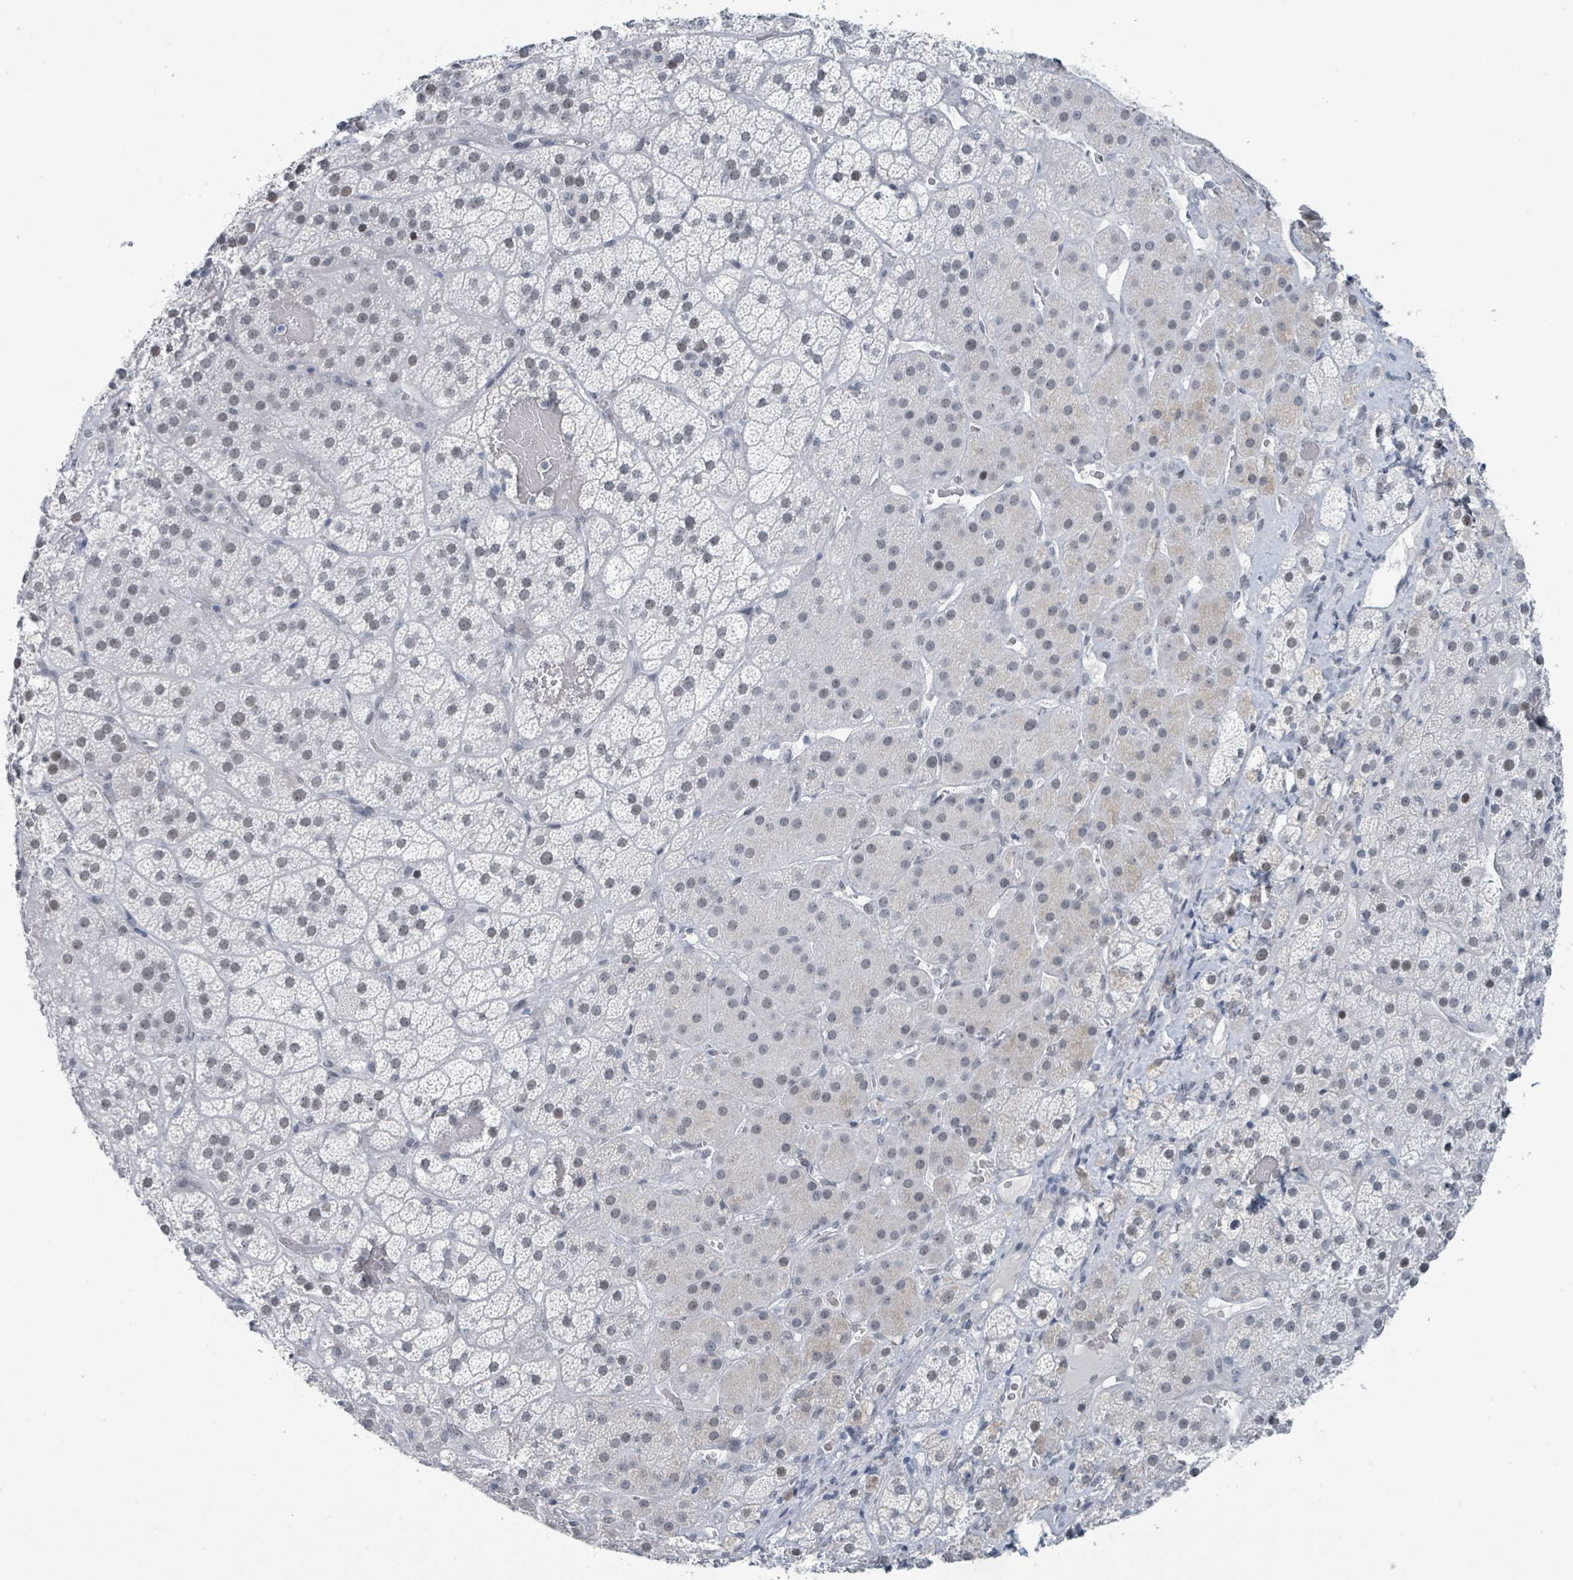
{"staining": {"intensity": "weak", "quantity": "<25%", "location": "nuclear"}, "tissue": "adrenal gland", "cell_type": "Glandular cells", "image_type": "normal", "snomed": [{"axis": "morphology", "description": "Normal tissue, NOS"}, {"axis": "topography", "description": "Adrenal gland"}], "caption": "The image reveals no staining of glandular cells in benign adrenal gland.", "gene": "EHMT2", "patient": {"sex": "male", "age": 57}}